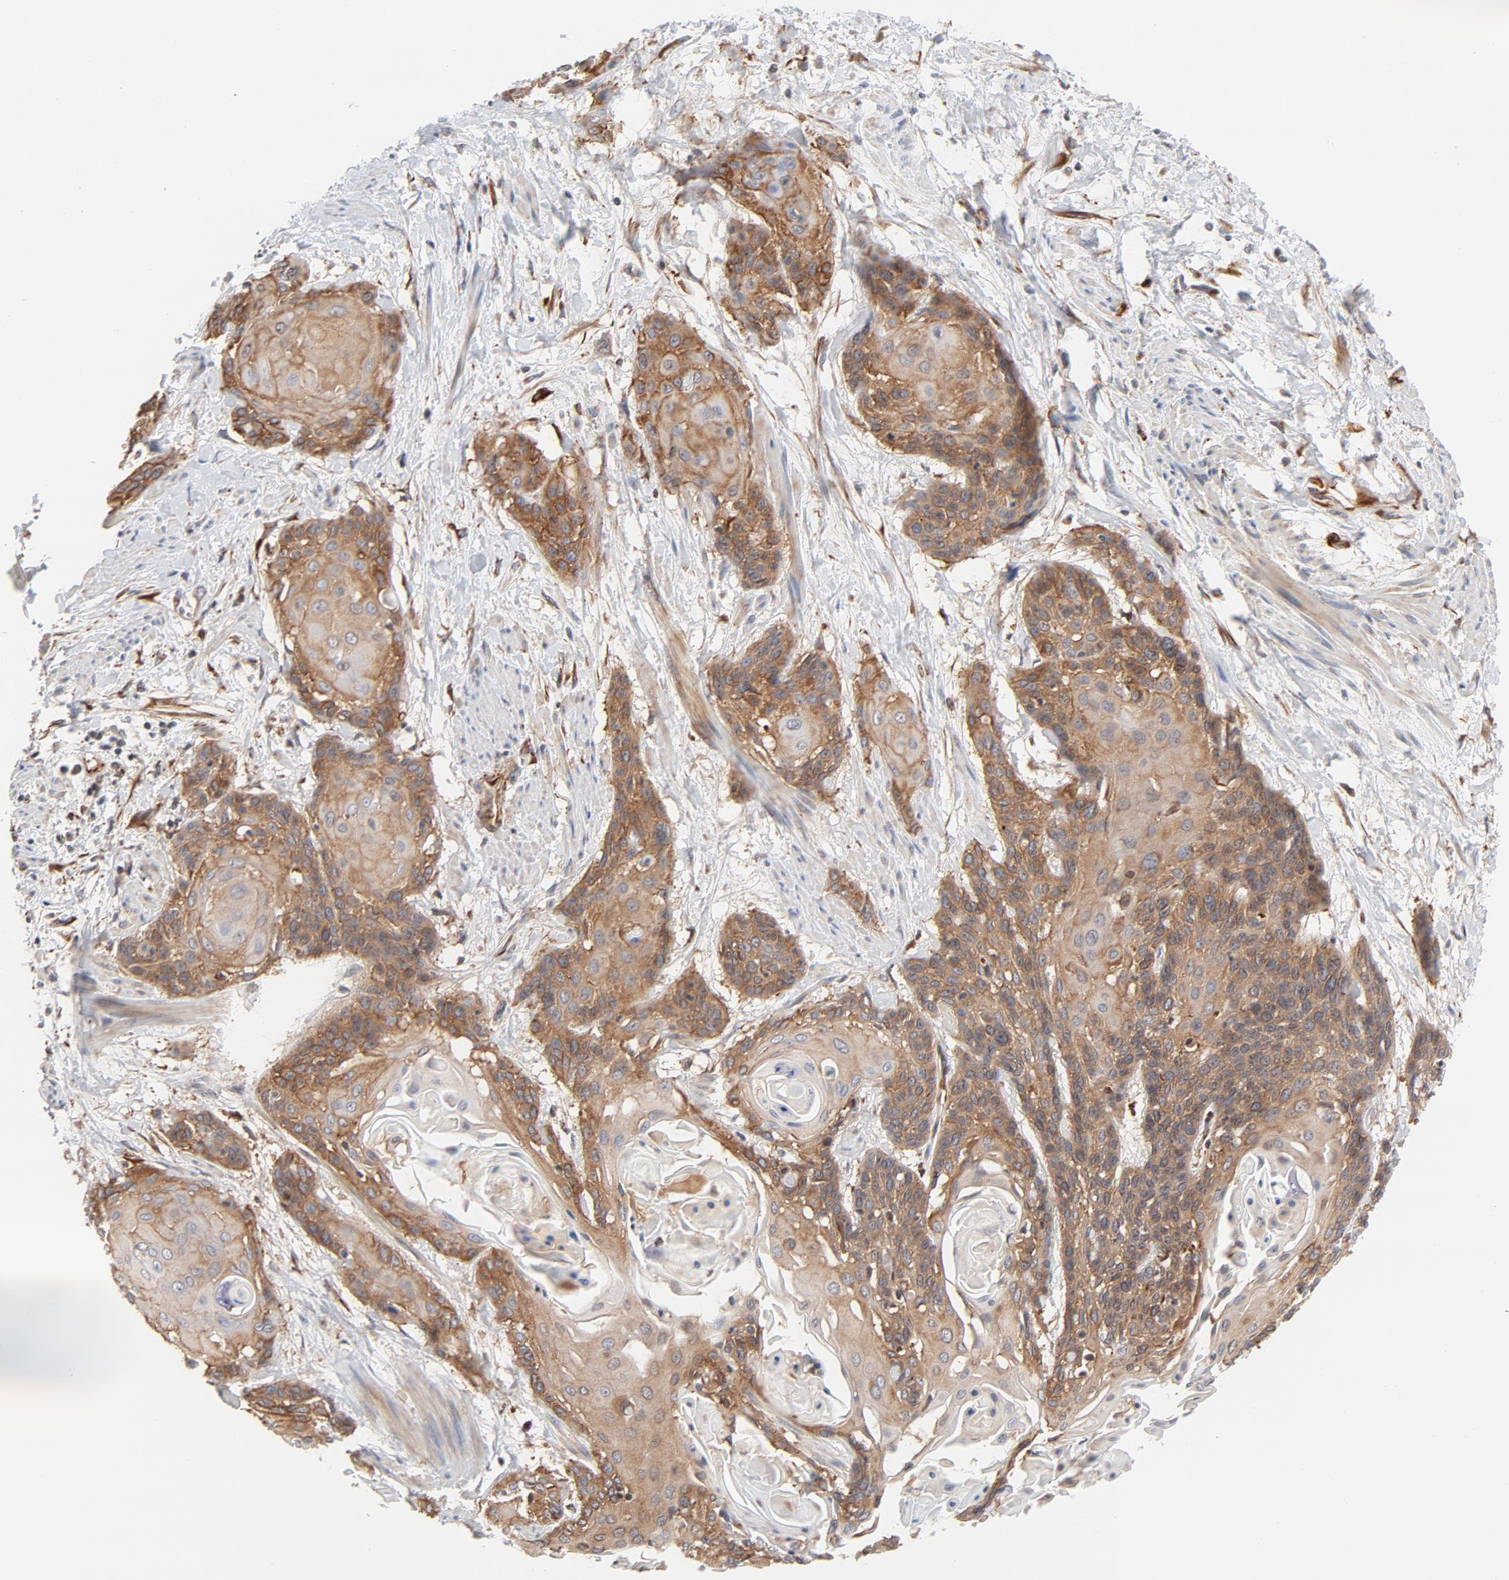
{"staining": {"intensity": "moderate", "quantity": ">75%", "location": "cytoplasmic/membranous"}, "tissue": "cervical cancer", "cell_type": "Tumor cells", "image_type": "cancer", "snomed": [{"axis": "morphology", "description": "Squamous cell carcinoma, NOS"}, {"axis": "topography", "description": "Cervix"}], "caption": "Immunohistochemical staining of human cervical squamous cell carcinoma displays medium levels of moderate cytoplasmic/membranous staining in about >75% of tumor cells.", "gene": "DNAAF2", "patient": {"sex": "female", "age": 57}}